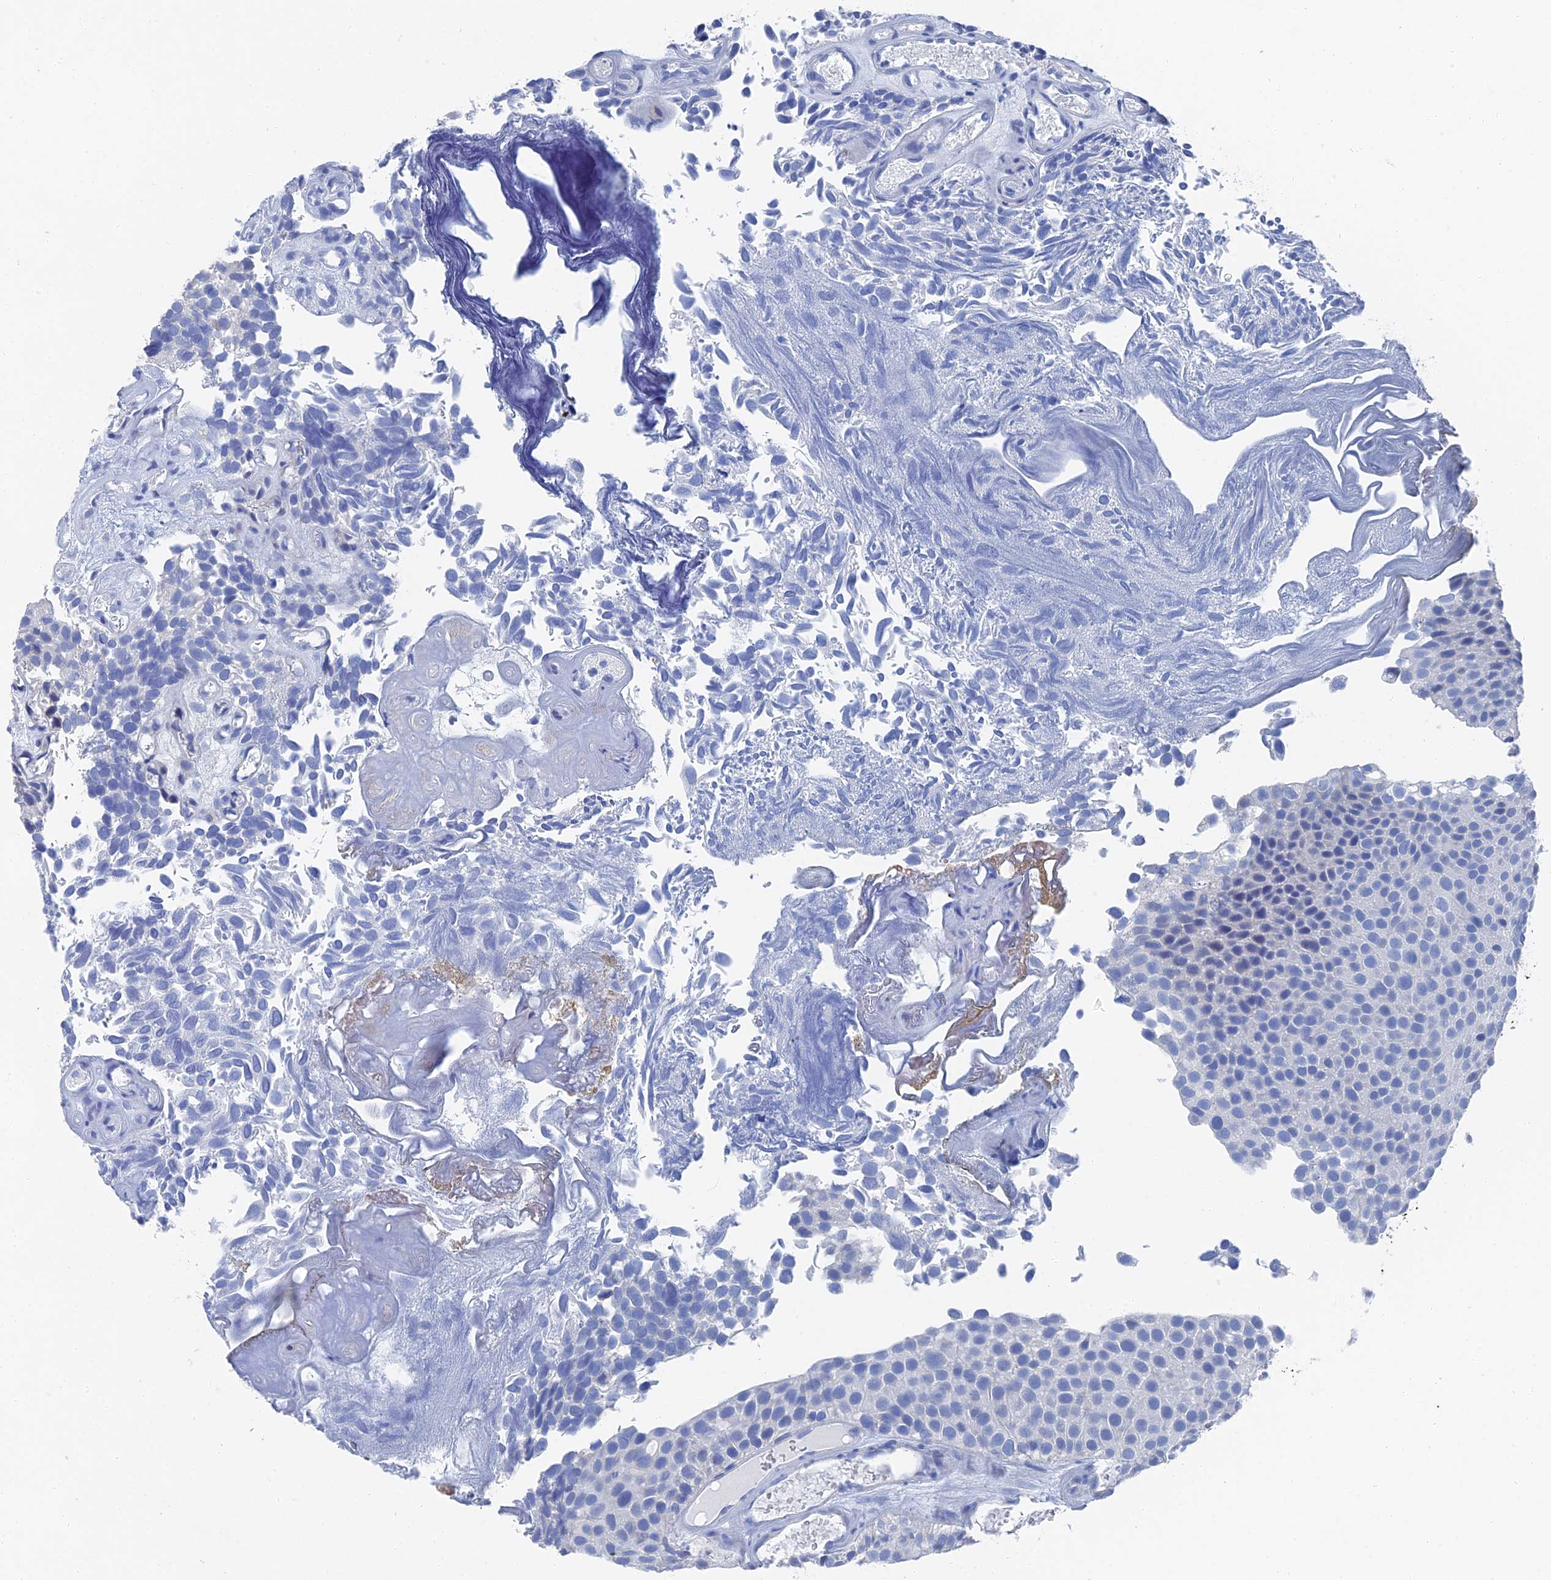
{"staining": {"intensity": "negative", "quantity": "none", "location": "none"}, "tissue": "urothelial cancer", "cell_type": "Tumor cells", "image_type": "cancer", "snomed": [{"axis": "morphology", "description": "Urothelial carcinoma, Low grade"}, {"axis": "topography", "description": "Urinary bladder"}], "caption": "DAB (3,3'-diaminobenzidine) immunohistochemical staining of low-grade urothelial carcinoma displays no significant expression in tumor cells.", "gene": "GFAP", "patient": {"sex": "male", "age": 89}}